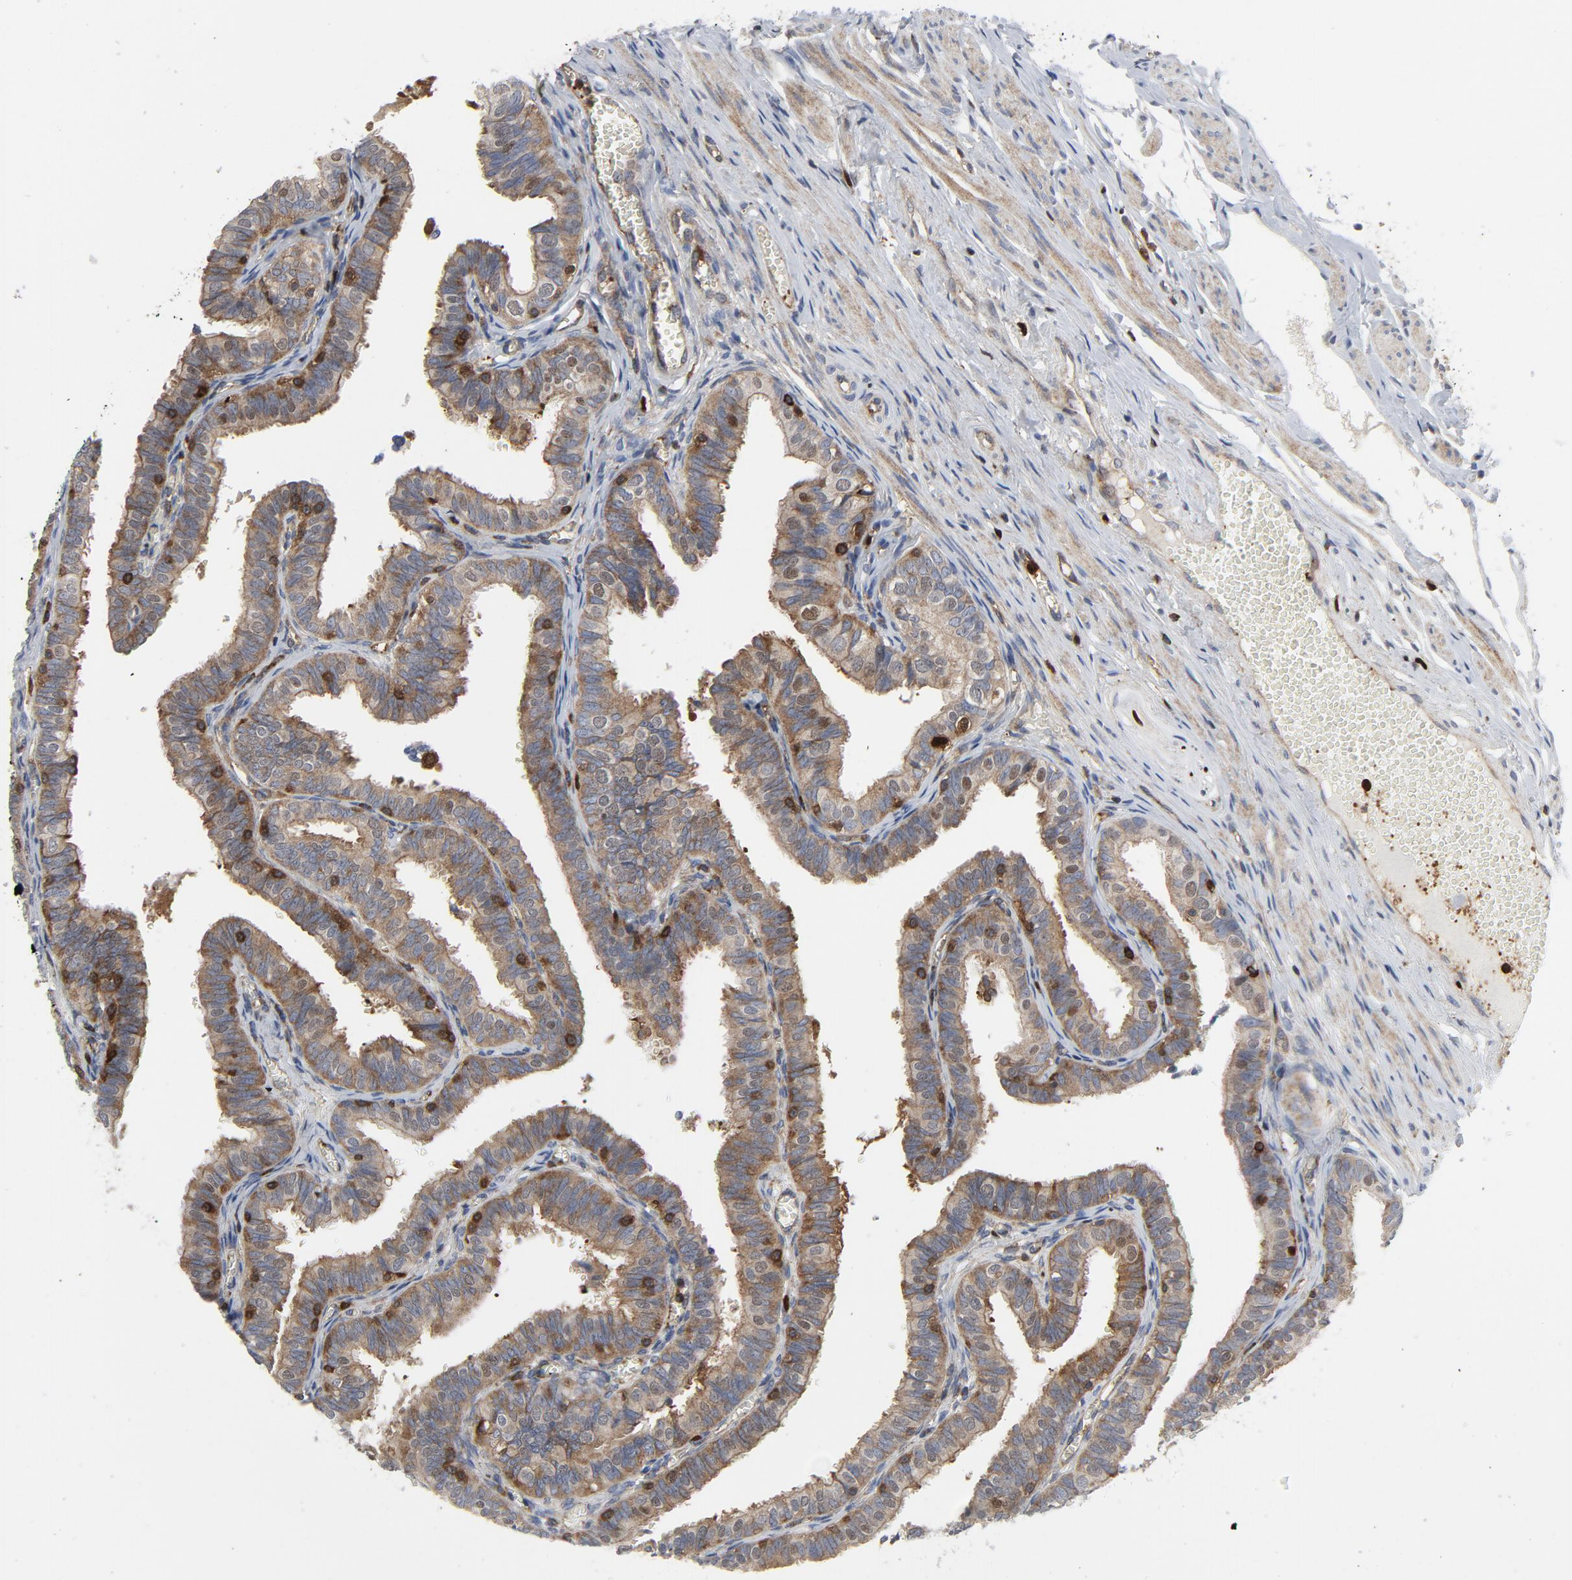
{"staining": {"intensity": "moderate", "quantity": ">75%", "location": "cytoplasmic/membranous,nuclear"}, "tissue": "fallopian tube", "cell_type": "Glandular cells", "image_type": "normal", "snomed": [{"axis": "morphology", "description": "Normal tissue, NOS"}, {"axis": "topography", "description": "Fallopian tube"}], "caption": "Immunohistochemistry (IHC) histopathology image of benign human fallopian tube stained for a protein (brown), which displays medium levels of moderate cytoplasmic/membranous,nuclear positivity in approximately >75% of glandular cells.", "gene": "YES1", "patient": {"sex": "female", "age": 46}}